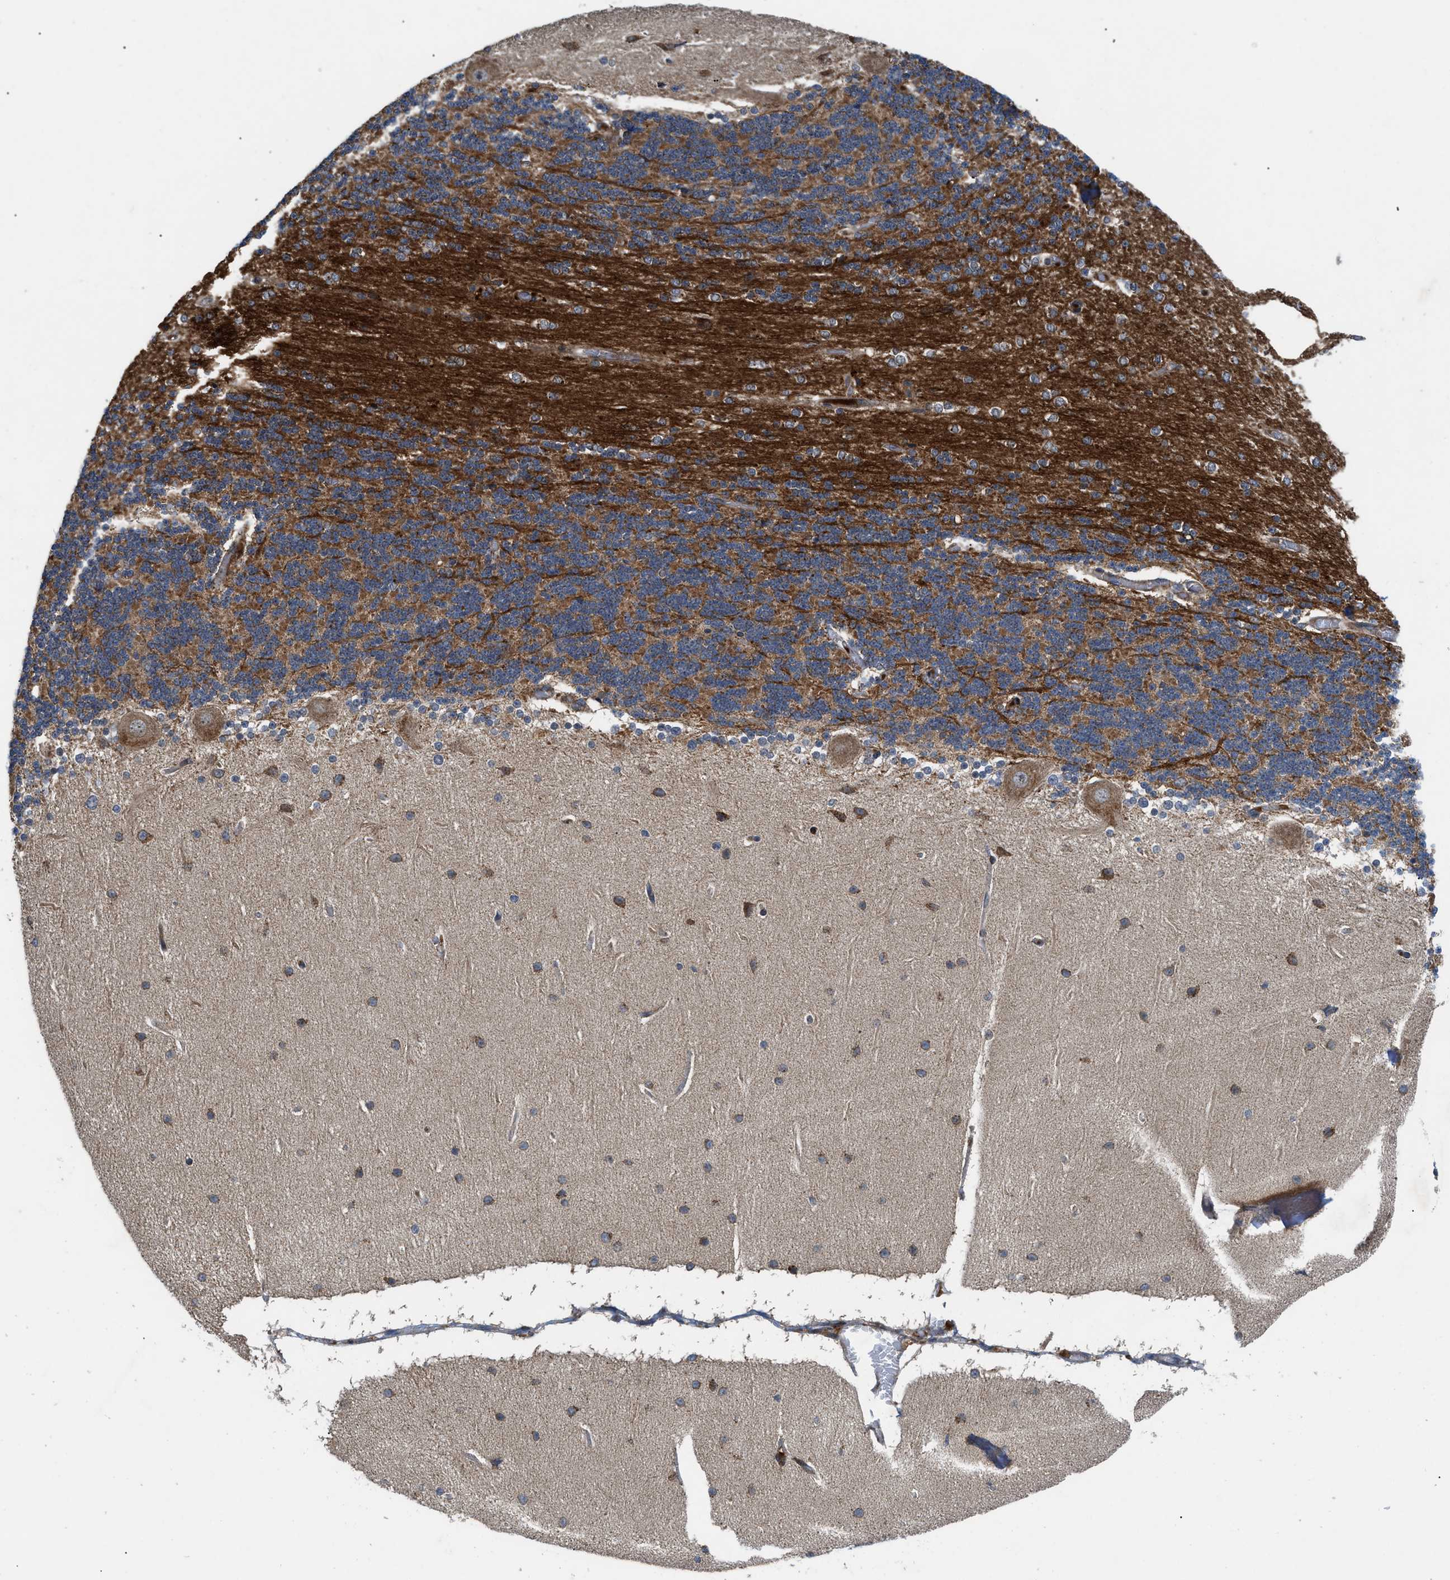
{"staining": {"intensity": "strong", "quantity": "25%-75%", "location": "cytoplasmic/membranous"}, "tissue": "cerebellum", "cell_type": "Cells in granular layer", "image_type": "normal", "snomed": [{"axis": "morphology", "description": "Normal tissue, NOS"}, {"axis": "topography", "description": "Cerebellum"}], "caption": "This histopathology image shows IHC staining of benign cerebellum, with high strong cytoplasmic/membranous staining in about 25%-75% of cells in granular layer.", "gene": "AP3M2", "patient": {"sex": "female", "age": 54}}